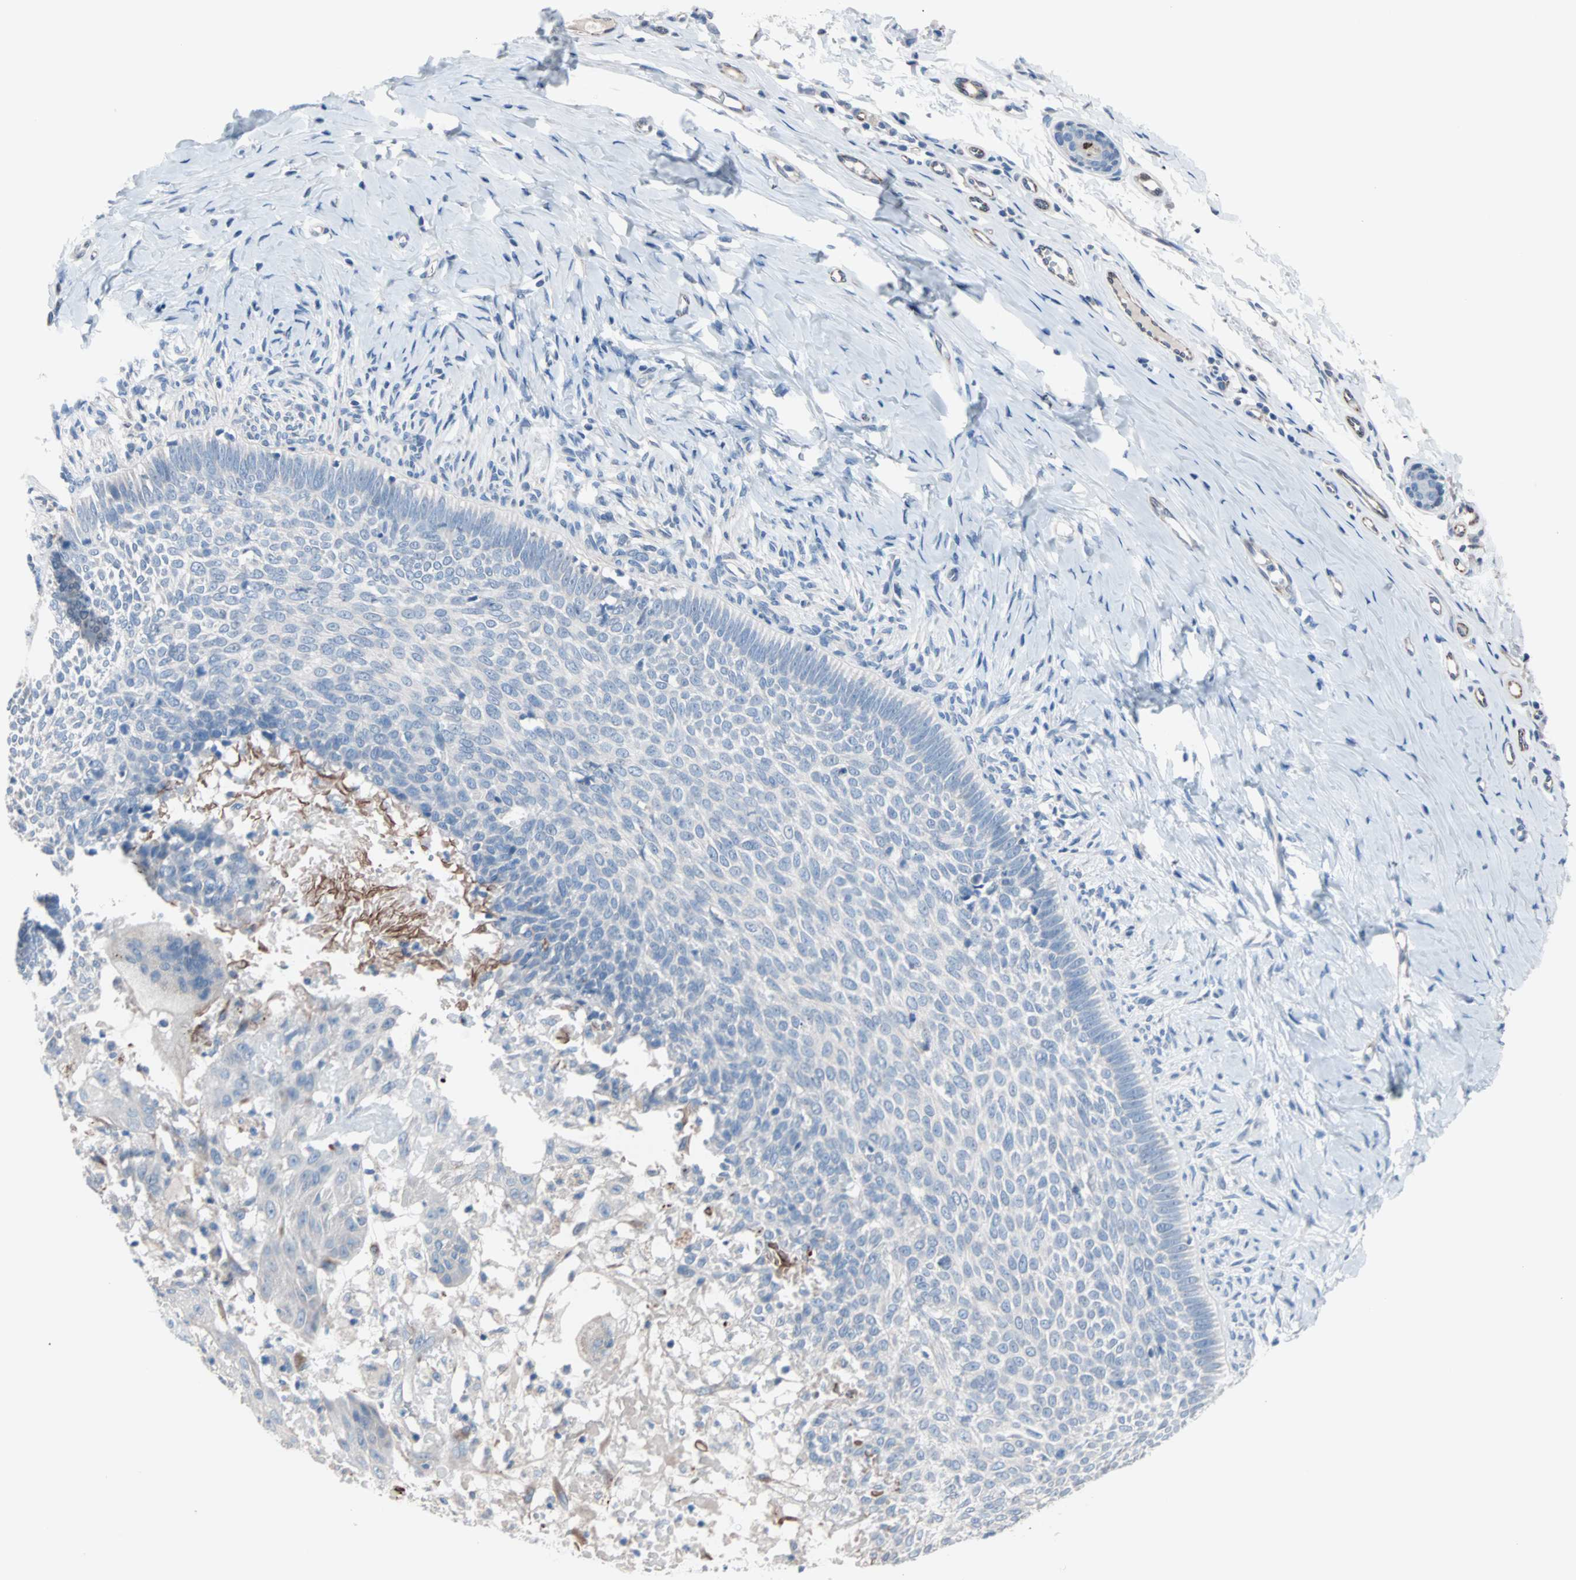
{"staining": {"intensity": "negative", "quantity": "none", "location": "none"}, "tissue": "skin cancer", "cell_type": "Tumor cells", "image_type": "cancer", "snomed": [{"axis": "morphology", "description": "Normal tissue, NOS"}, {"axis": "morphology", "description": "Basal cell carcinoma"}, {"axis": "topography", "description": "Skin"}], "caption": "Tumor cells are negative for protein expression in human basal cell carcinoma (skin).", "gene": "ULBP1", "patient": {"sex": "male", "age": 87}}